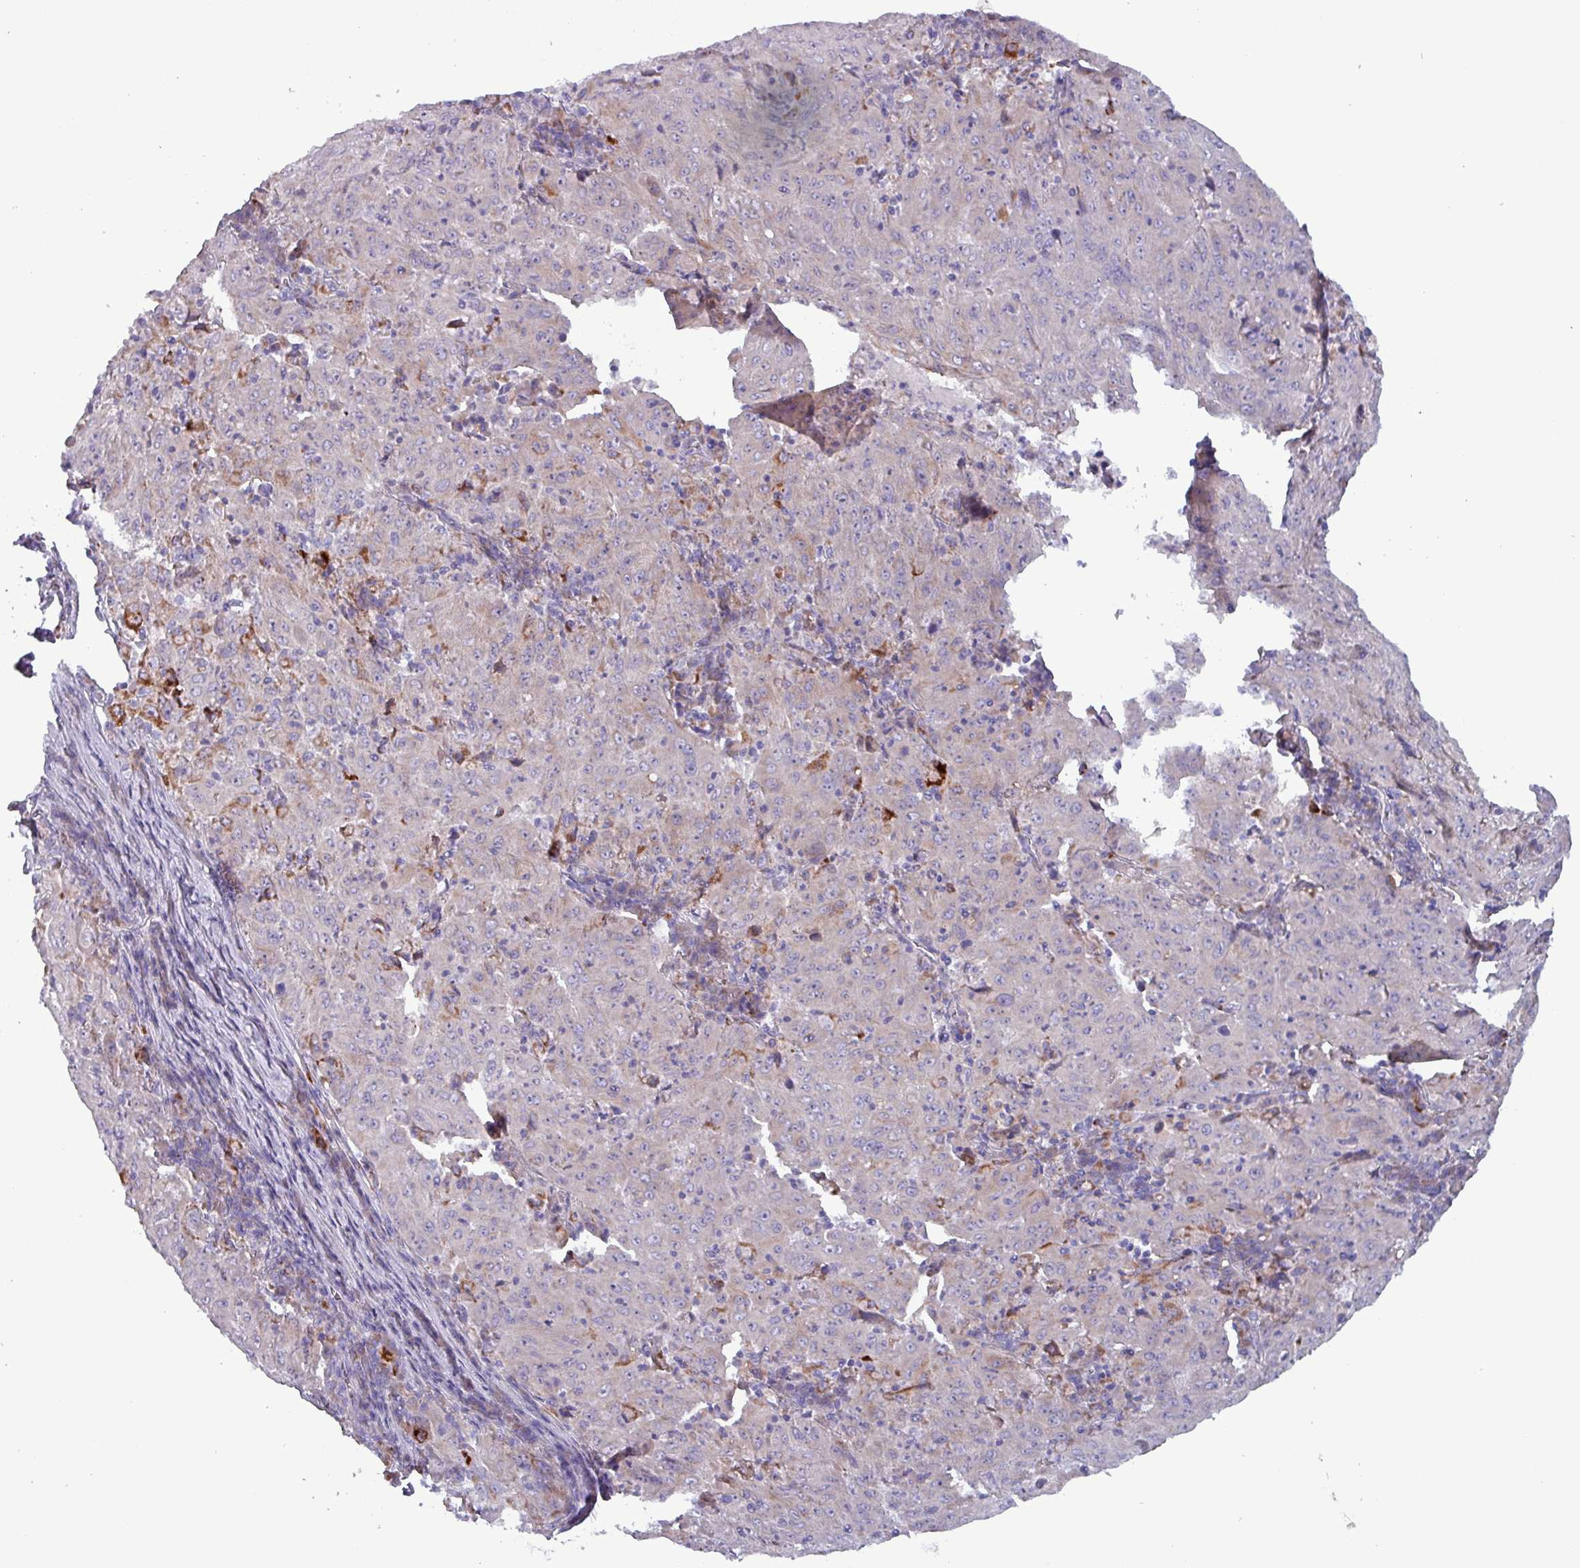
{"staining": {"intensity": "moderate", "quantity": "<25%", "location": "cytoplasmic/membranous"}, "tissue": "pancreatic cancer", "cell_type": "Tumor cells", "image_type": "cancer", "snomed": [{"axis": "morphology", "description": "Adenocarcinoma, NOS"}, {"axis": "topography", "description": "Pancreas"}], "caption": "A low amount of moderate cytoplasmic/membranous staining is seen in about <25% of tumor cells in pancreatic cancer (adenocarcinoma) tissue.", "gene": "HSD3B7", "patient": {"sex": "male", "age": 63}}